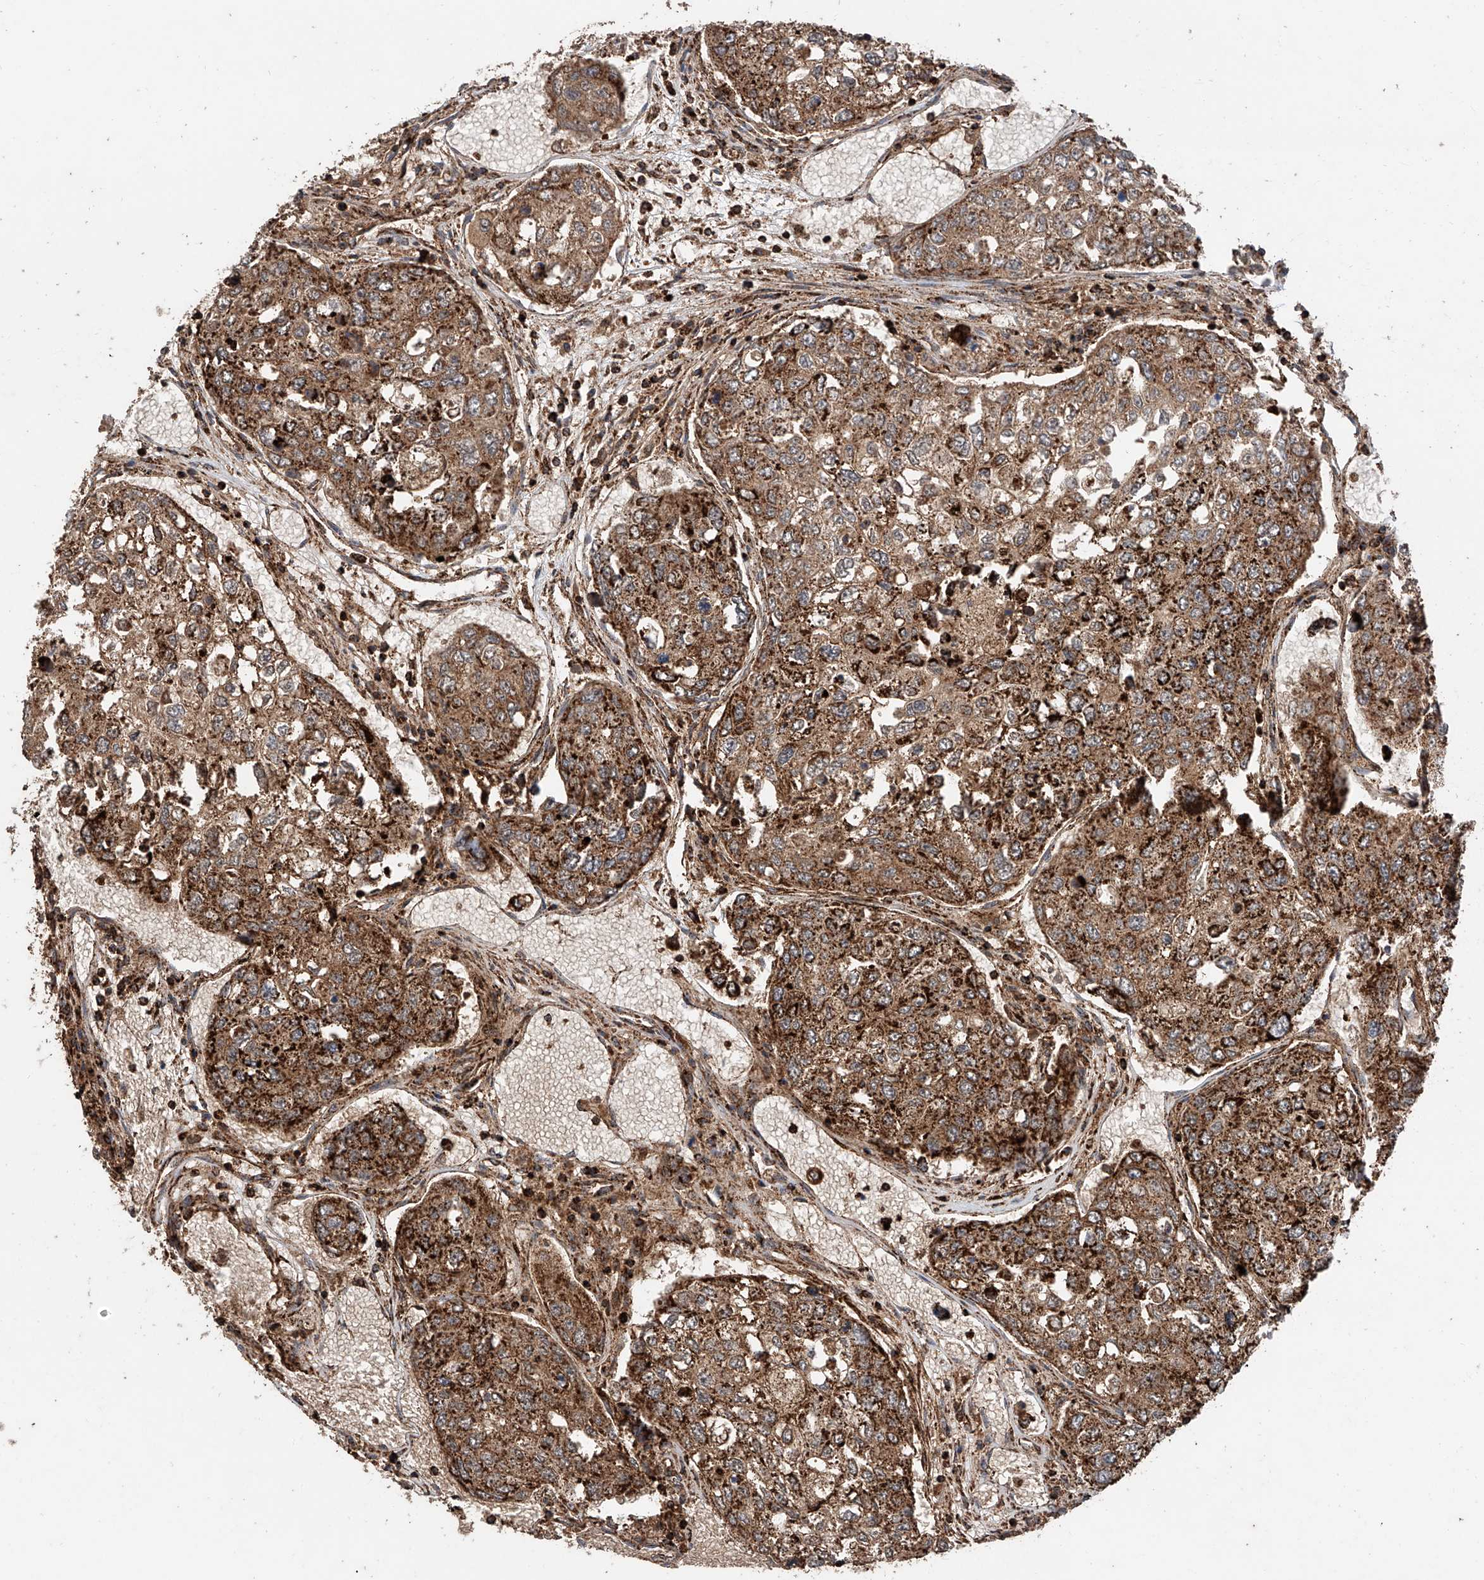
{"staining": {"intensity": "strong", "quantity": ">75%", "location": "cytoplasmic/membranous"}, "tissue": "urothelial cancer", "cell_type": "Tumor cells", "image_type": "cancer", "snomed": [{"axis": "morphology", "description": "Urothelial carcinoma, High grade"}, {"axis": "topography", "description": "Lymph node"}, {"axis": "topography", "description": "Urinary bladder"}], "caption": "Immunohistochemistry photomicrograph of neoplastic tissue: human urothelial cancer stained using IHC demonstrates high levels of strong protein expression localized specifically in the cytoplasmic/membranous of tumor cells, appearing as a cytoplasmic/membranous brown color.", "gene": "PISD", "patient": {"sex": "male", "age": 51}}